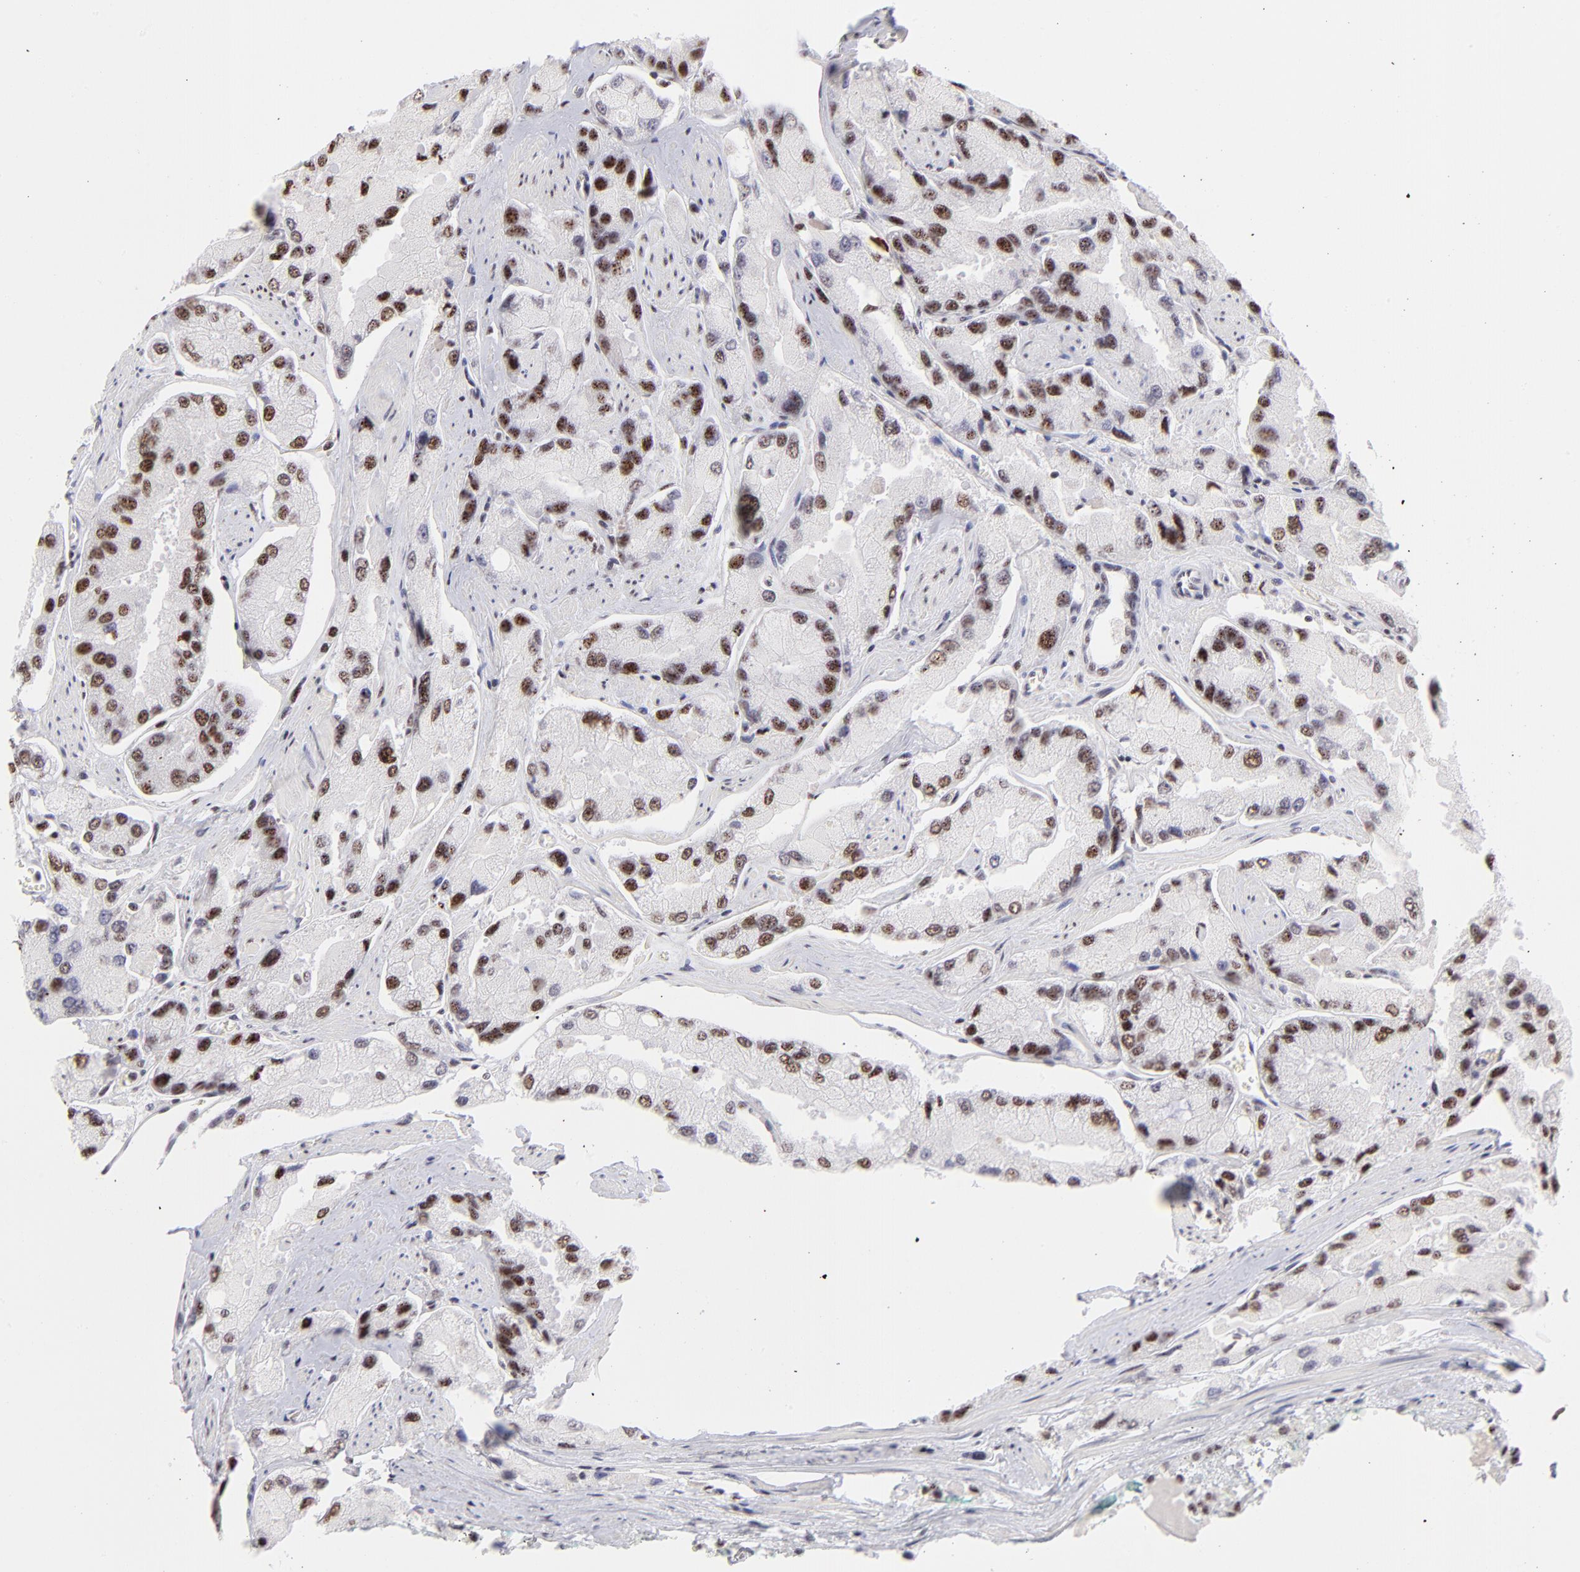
{"staining": {"intensity": "moderate", "quantity": ">75%", "location": "nuclear"}, "tissue": "prostate cancer", "cell_type": "Tumor cells", "image_type": "cancer", "snomed": [{"axis": "morphology", "description": "Adenocarcinoma, High grade"}, {"axis": "topography", "description": "Prostate"}], "caption": "Immunohistochemistry (IHC) (DAB (3,3'-diaminobenzidine)) staining of adenocarcinoma (high-grade) (prostate) reveals moderate nuclear protein staining in about >75% of tumor cells.", "gene": "CDC25C", "patient": {"sex": "male", "age": 58}}